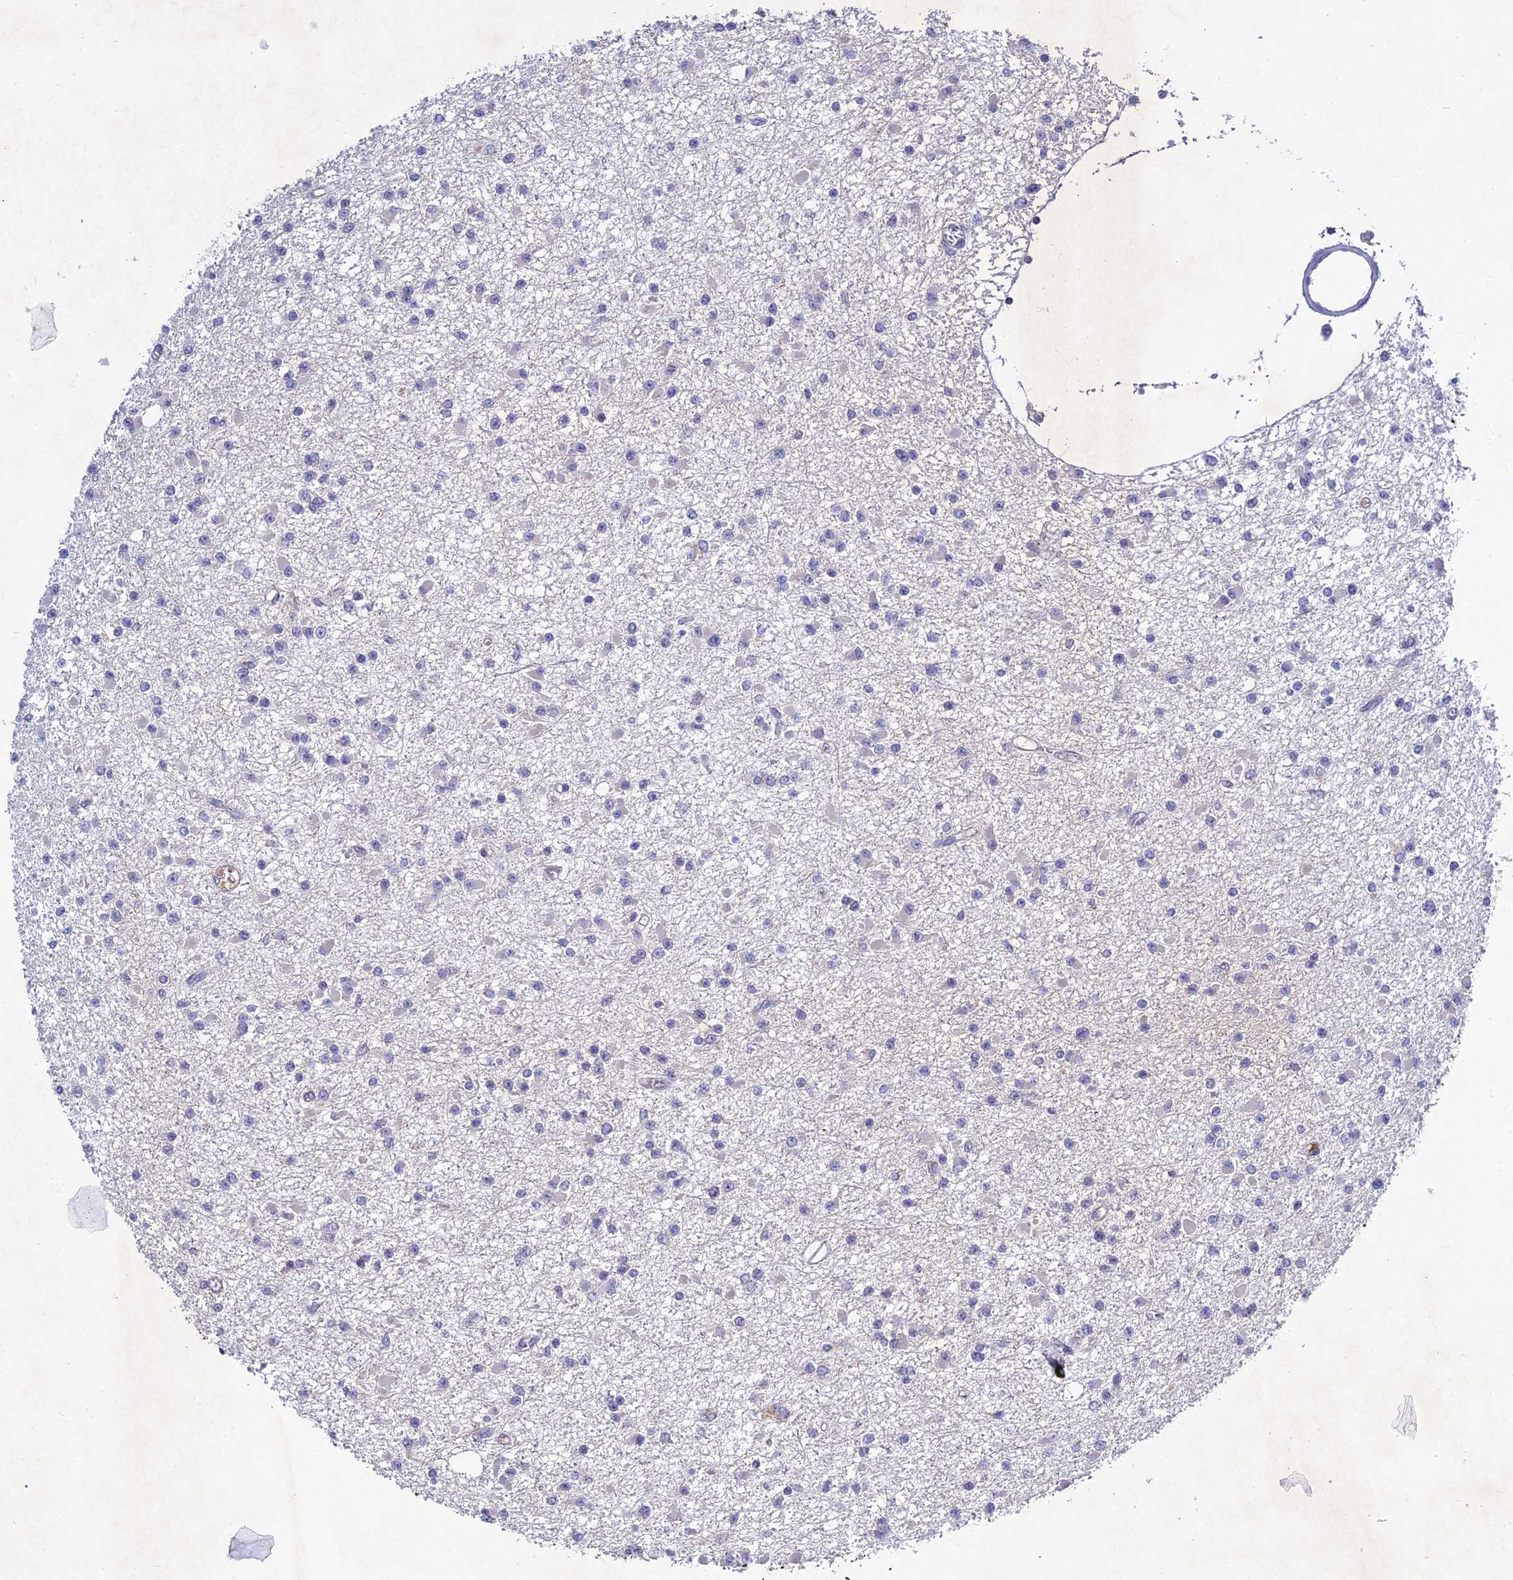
{"staining": {"intensity": "negative", "quantity": "none", "location": "none"}, "tissue": "glioma", "cell_type": "Tumor cells", "image_type": "cancer", "snomed": [{"axis": "morphology", "description": "Glioma, malignant, Low grade"}, {"axis": "topography", "description": "Brain"}], "caption": "An image of malignant glioma (low-grade) stained for a protein displays no brown staining in tumor cells. (DAB (3,3'-diaminobenzidine) immunohistochemistry (IHC) visualized using brightfield microscopy, high magnification).", "gene": "CHST5", "patient": {"sex": "female", "age": 22}}